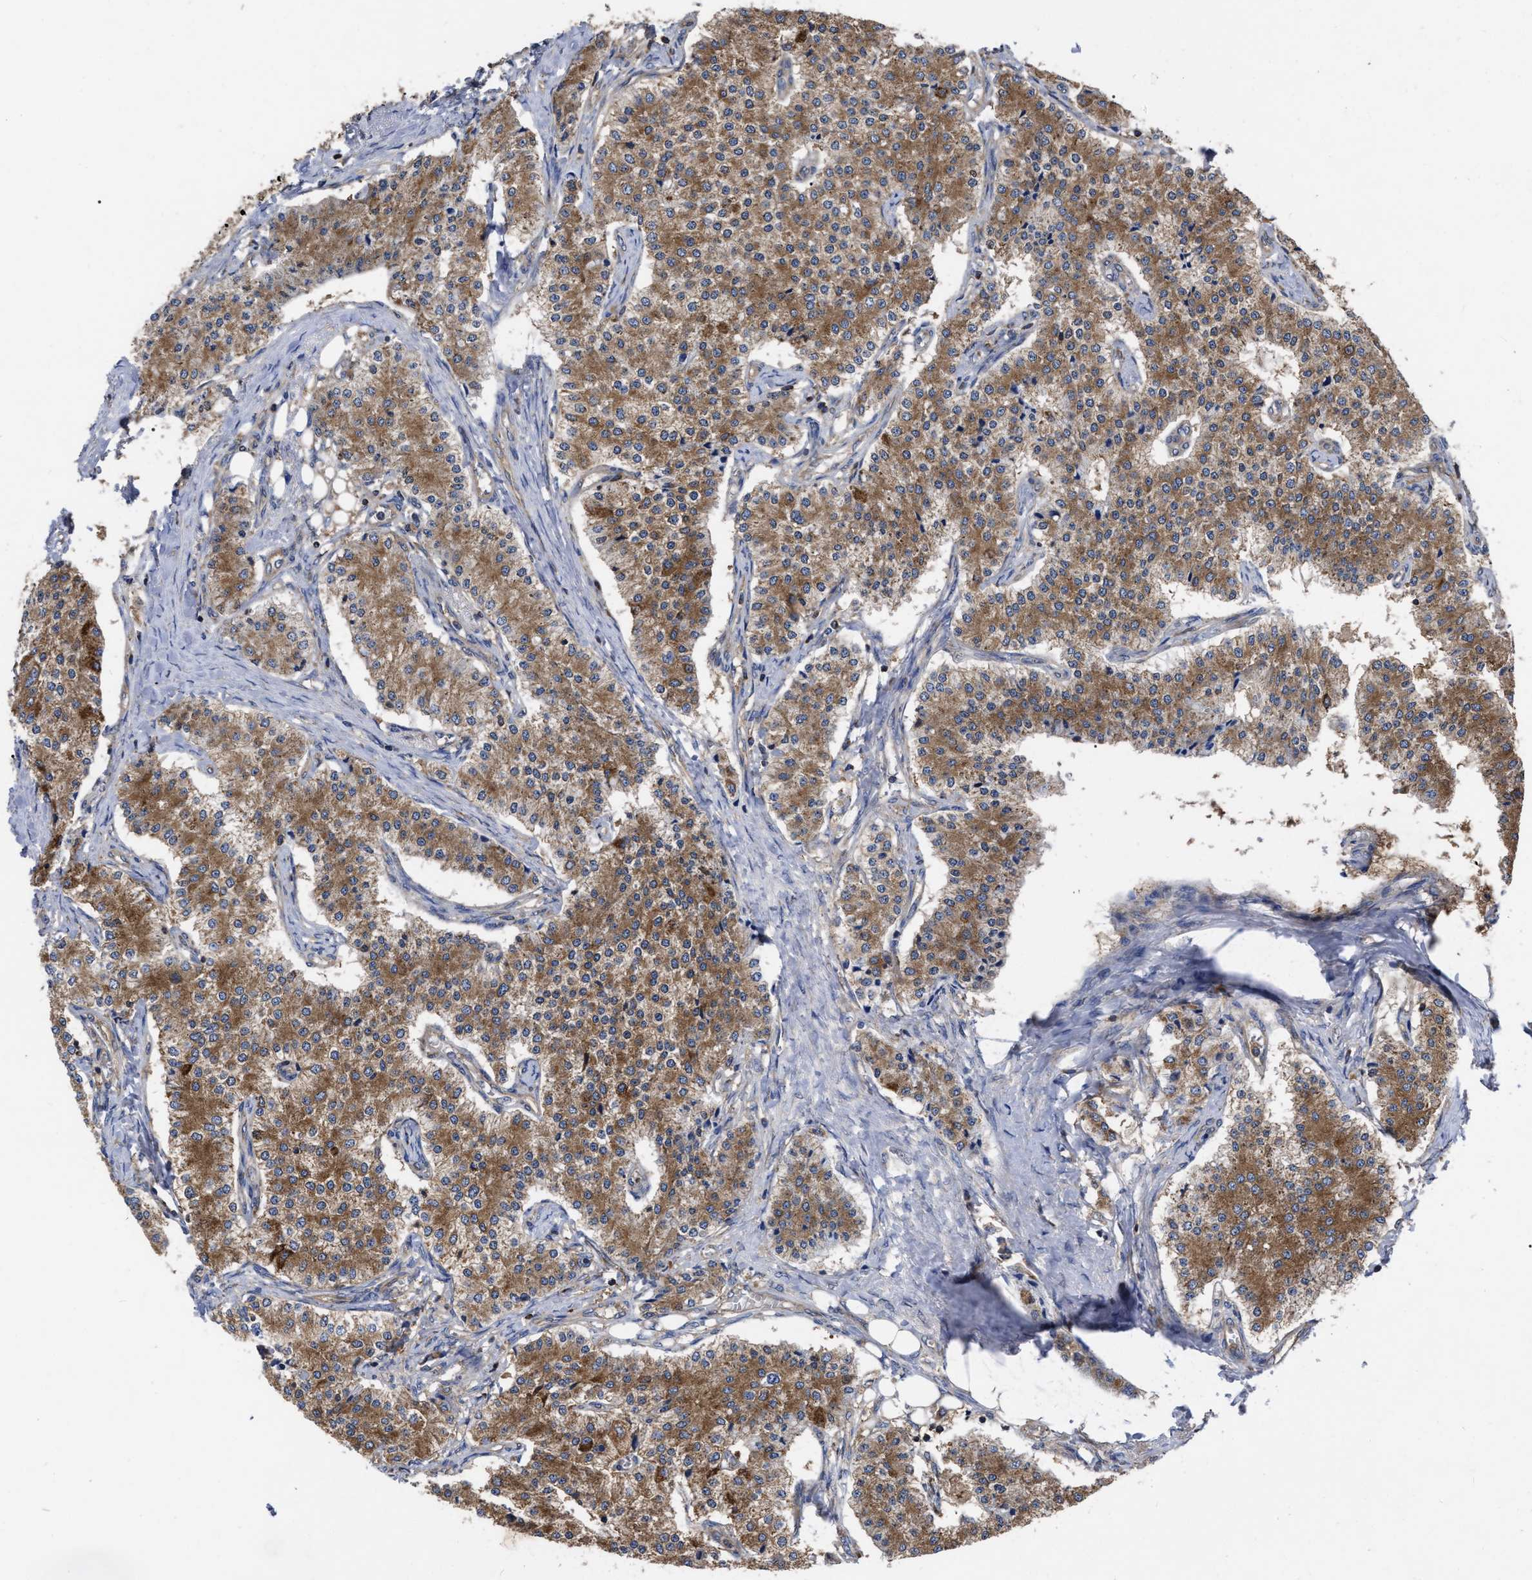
{"staining": {"intensity": "moderate", "quantity": ">75%", "location": "cytoplasmic/membranous"}, "tissue": "carcinoid", "cell_type": "Tumor cells", "image_type": "cancer", "snomed": [{"axis": "morphology", "description": "Carcinoid, malignant, NOS"}, {"axis": "topography", "description": "Colon"}], "caption": "A brown stain shows moderate cytoplasmic/membranous expression of a protein in carcinoid tumor cells.", "gene": "CDKN2C", "patient": {"sex": "female", "age": 52}}